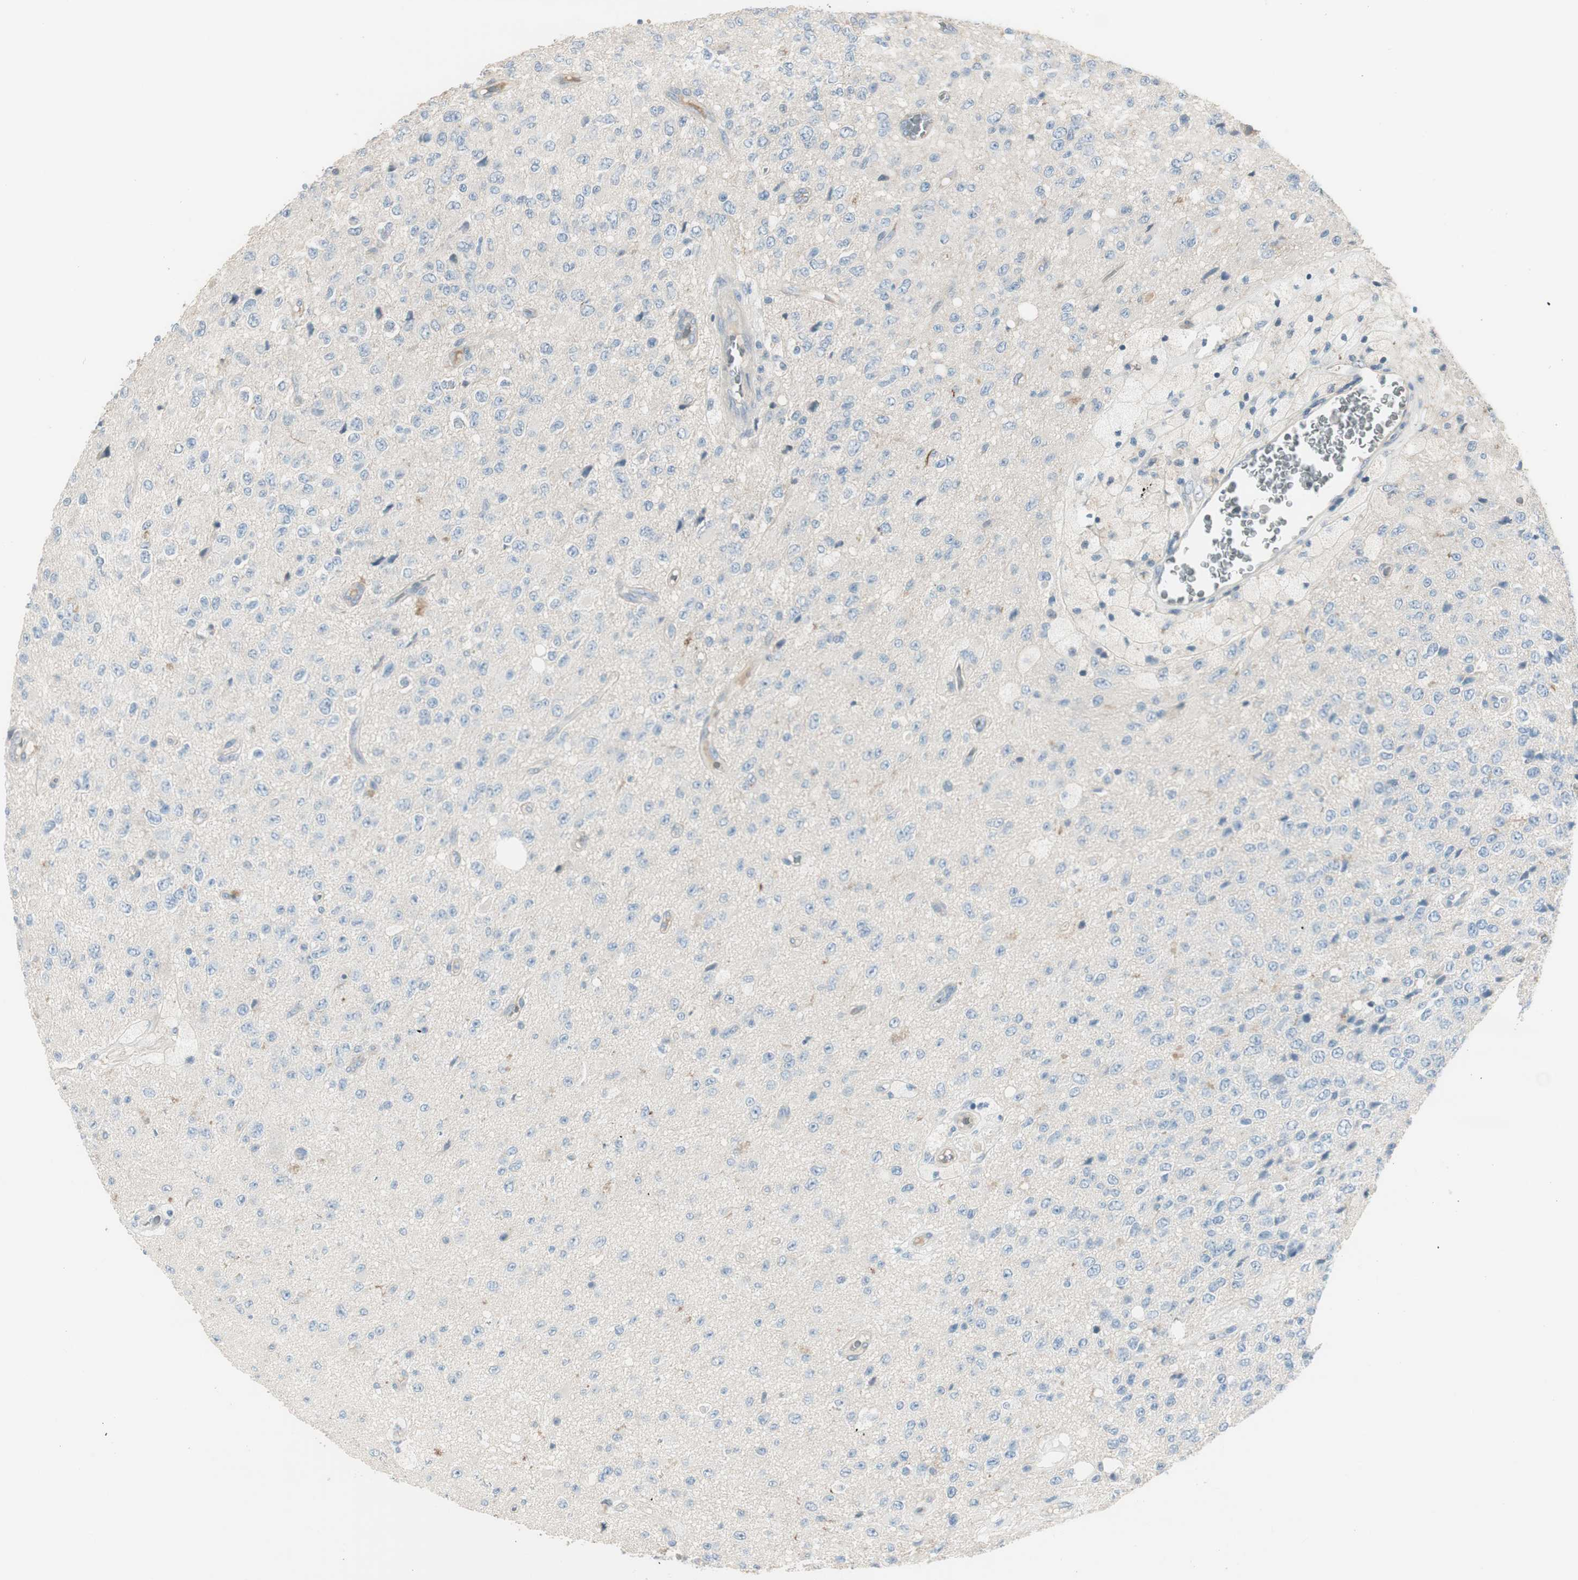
{"staining": {"intensity": "negative", "quantity": "none", "location": "none"}, "tissue": "glioma", "cell_type": "Tumor cells", "image_type": "cancer", "snomed": [{"axis": "morphology", "description": "Glioma, malignant, High grade"}, {"axis": "topography", "description": "pancreas cauda"}], "caption": "This is an IHC histopathology image of glioma. There is no positivity in tumor cells.", "gene": "EVA1A", "patient": {"sex": "male", "age": 60}}